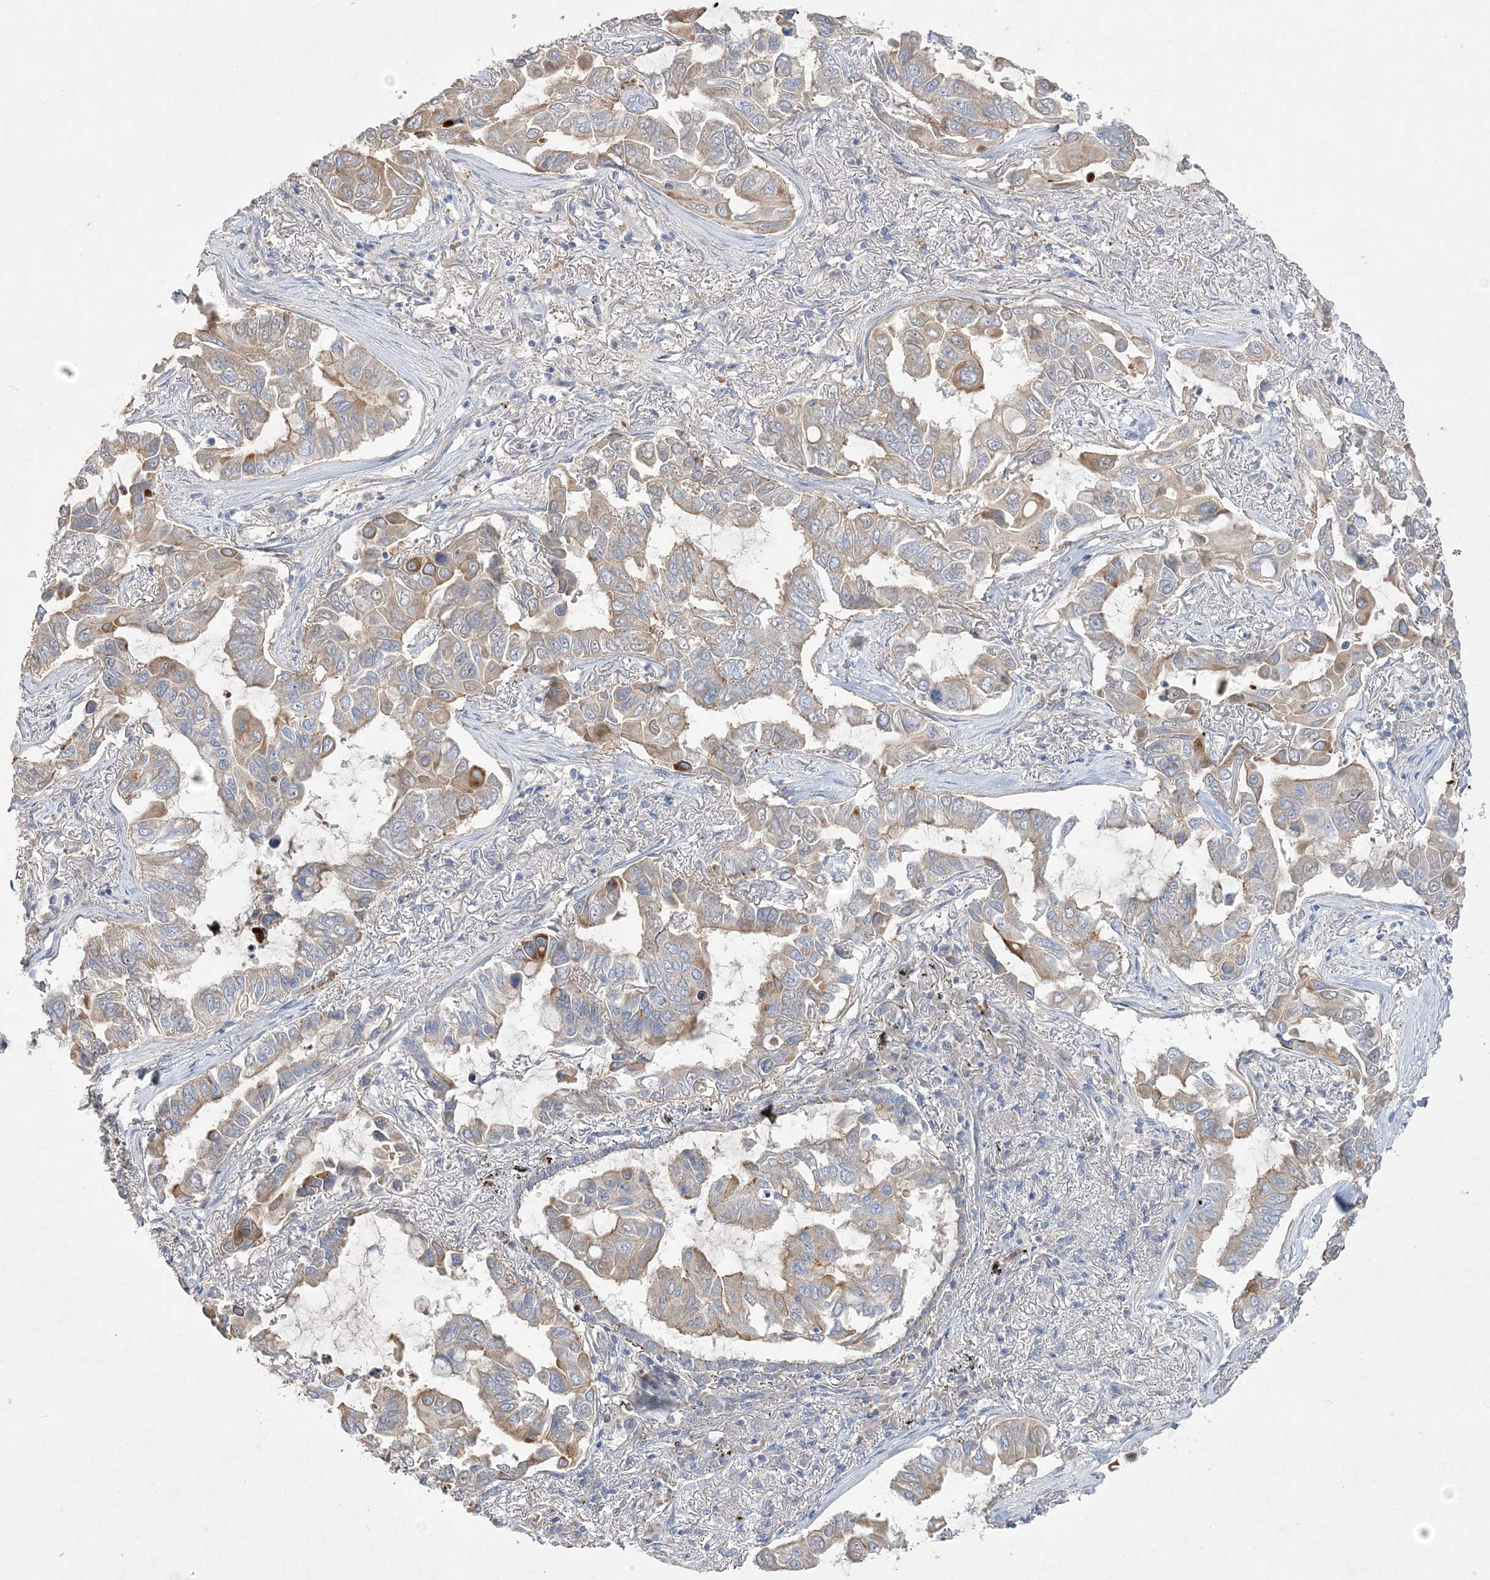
{"staining": {"intensity": "moderate", "quantity": "<25%", "location": "cytoplasmic/membranous"}, "tissue": "lung cancer", "cell_type": "Tumor cells", "image_type": "cancer", "snomed": [{"axis": "morphology", "description": "Adenocarcinoma, NOS"}, {"axis": "topography", "description": "Lung"}], "caption": "Human lung cancer stained for a protein (brown) displays moderate cytoplasmic/membranous positive expression in approximately <25% of tumor cells.", "gene": "ADCK2", "patient": {"sex": "male", "age": 64}}